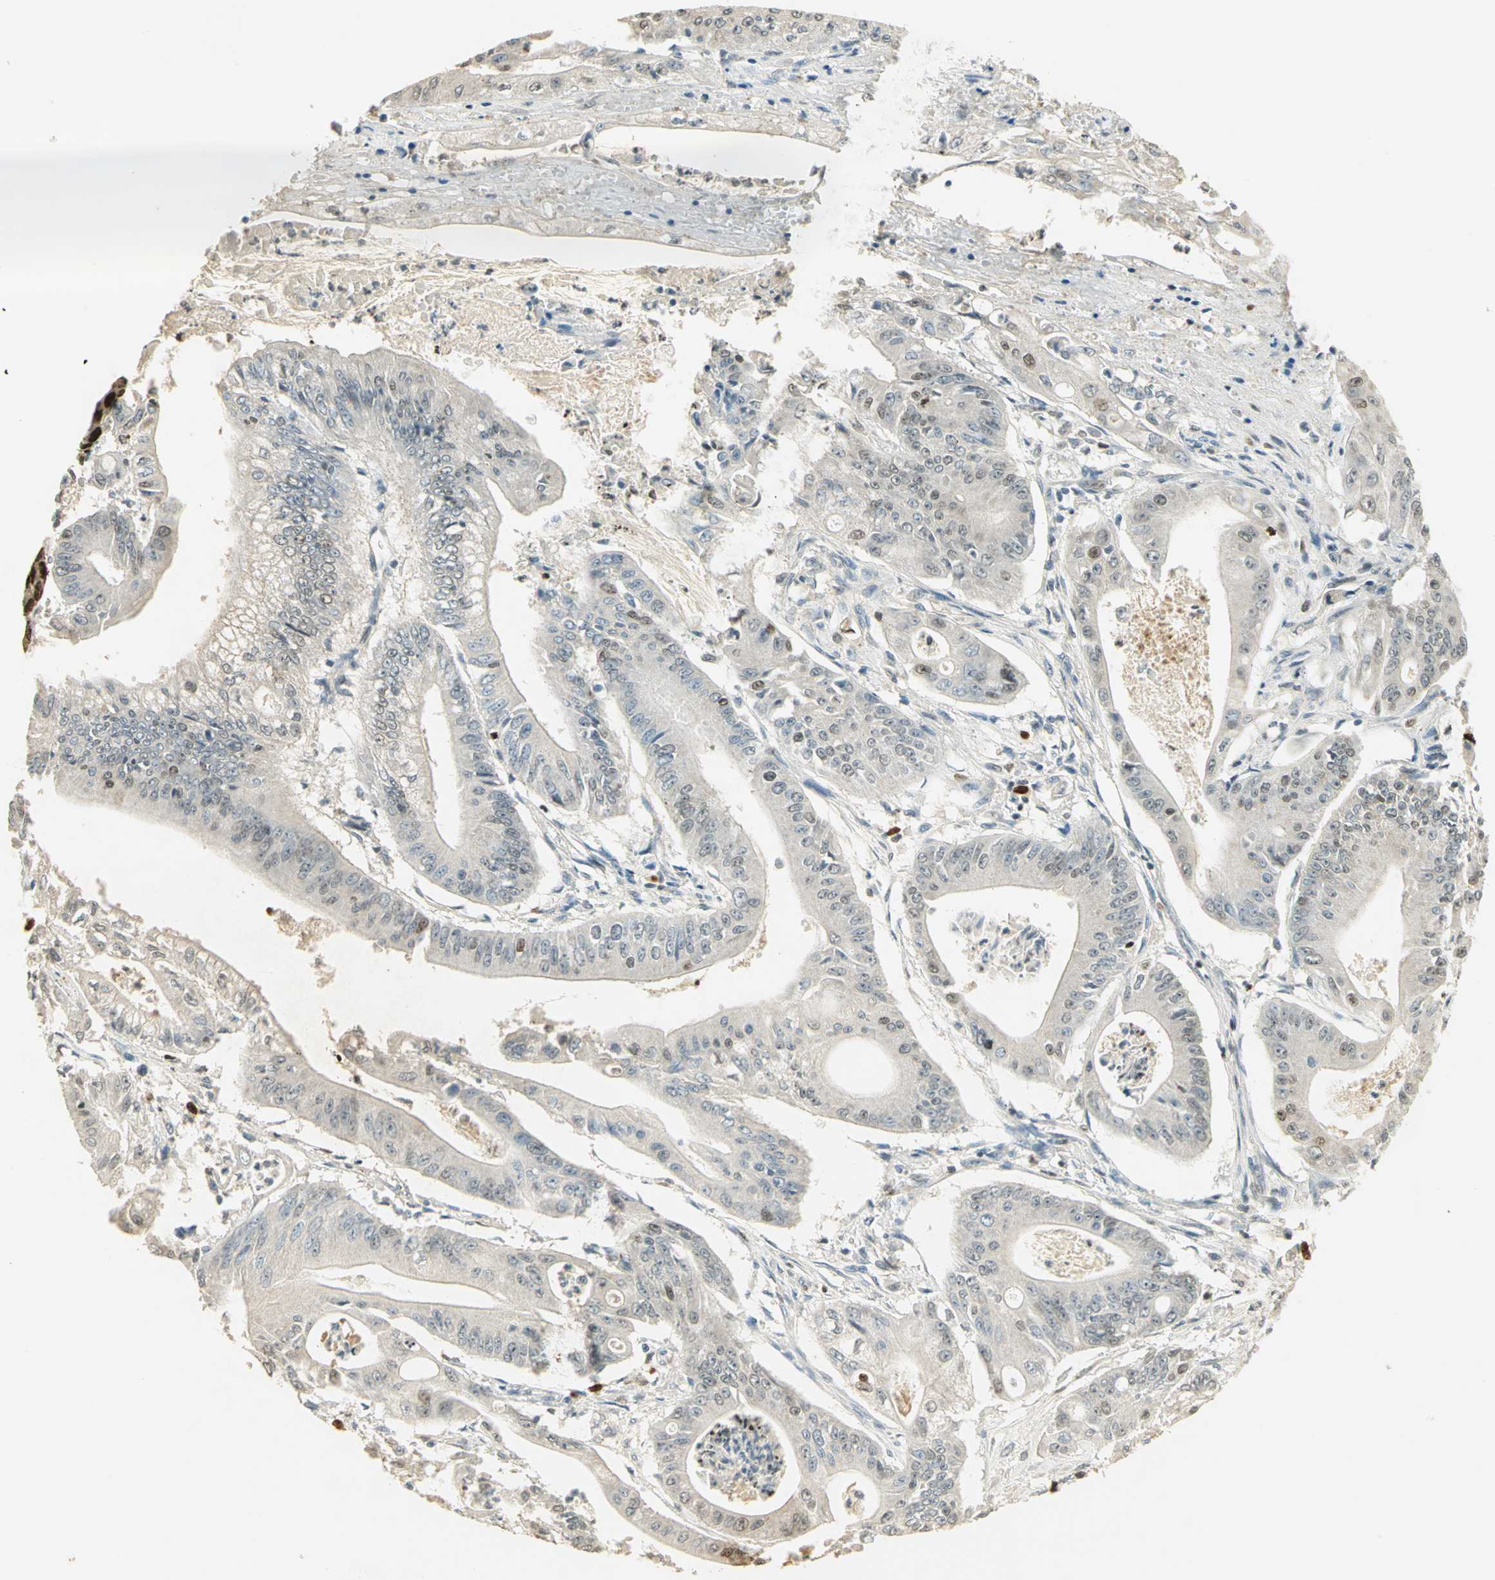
{"staining": {"intensity": "weak", "quantity": "<25%", "location": "nuclear"}, "tissue": "pancreatic cancer", "cell_type": "Tumor cells", "image_type": "cancer", "snomed": [{"axis": "morphology", "description": "Normal tissue, NOS"}, {"axis": "topography", "description": "Lymph node"}], "caption": "Protein analysis of pancreatic cancer displays no significant positivity in tumor cells.", "gene": "AK6", "patient": {"sex": "male", "age": 62}}